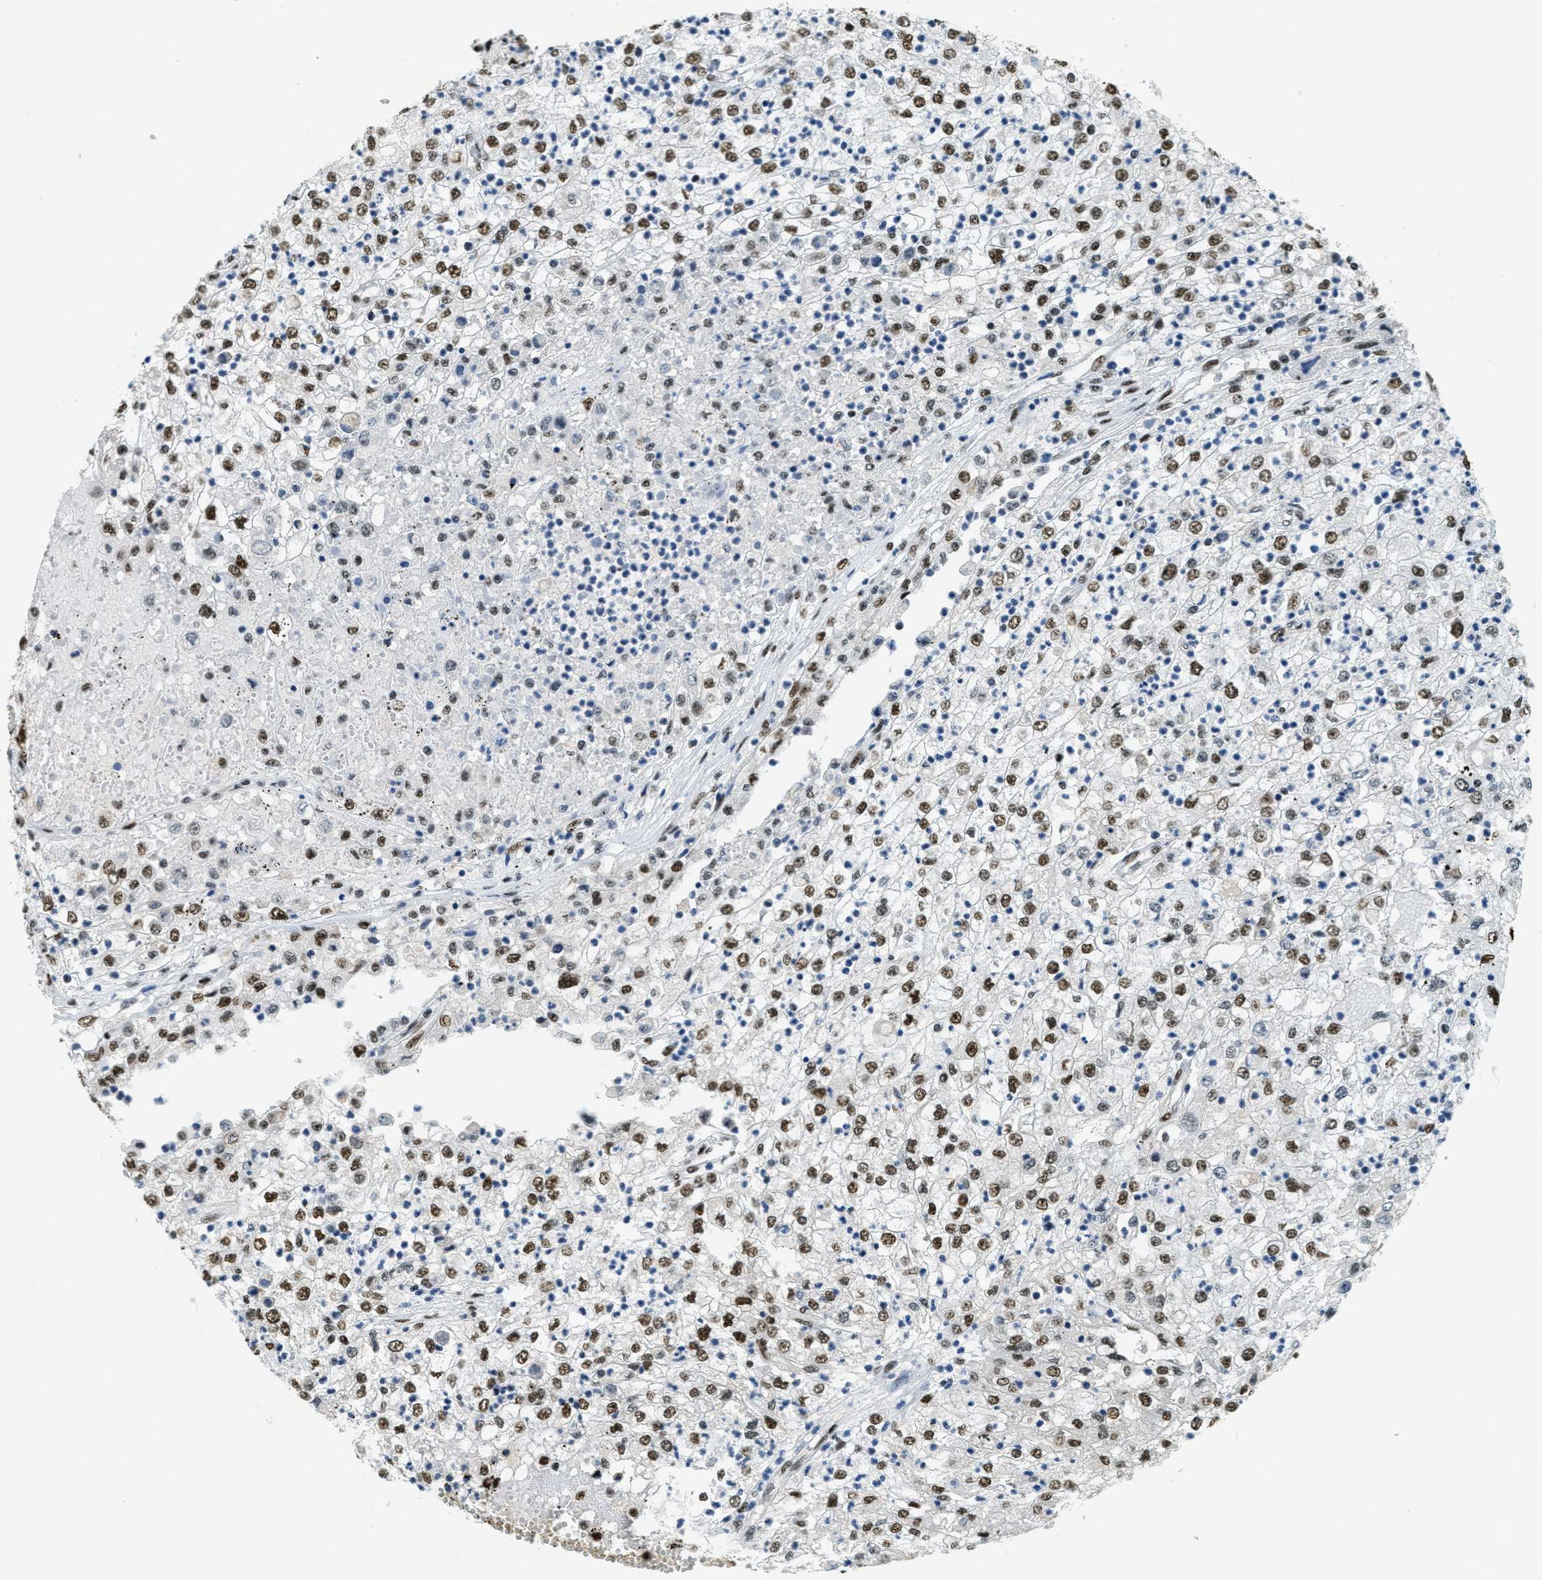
{"staining": {"intensity": "strong", "quantity": ">75%", "location": "nuclear"}, "tissue": "renal cancer", "cell_type": "Tumor cells", "image_type": "cancer", "snomed": [{"axis": "morphology", "description": "Adenocarcinoma, NOS"}, {"axis": "topography", "description": "Kidney"}], "caption": "This histopathology image demonstrates immunohistochemistry (IHC) staining of adenocarcinoma (renal), with high strong nuclear positivity in about >75% of tumor cells.", "gene": "SSB", "patient": {"sex": "female", "age": 54}}